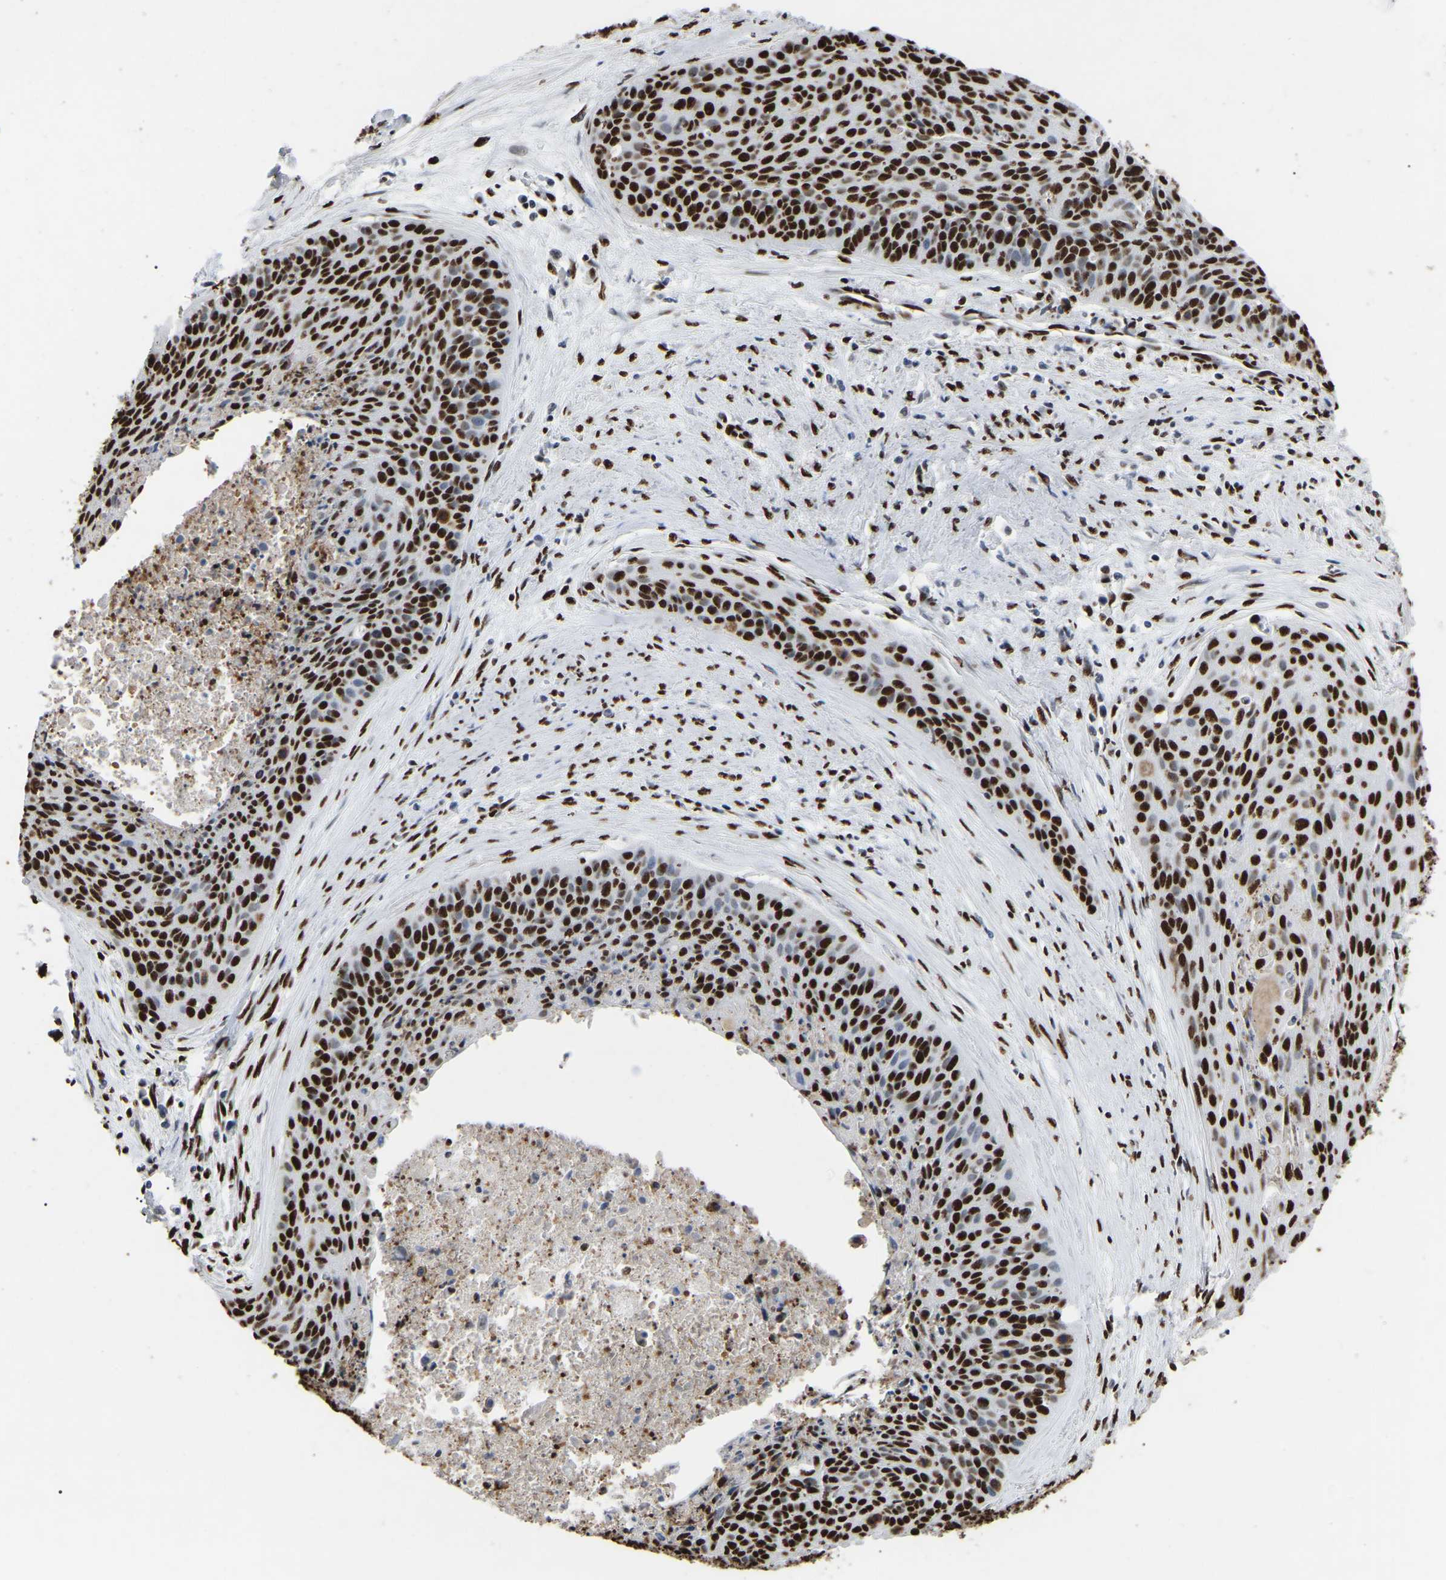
{"staining": {"intensity": "strong", "quantity": ">75%", "location": "nuclear"}, "tissue": "cervical cancer", "cell_type": "Tumor cells", "image_type": "cancer", "snomed": [{"axis": "morphology", "description": "Squamous cell carcinoma, NOS"}, {"axis": "topography", "description": "Cervix"}], "caption": "Cervical cancer stained for a protein demonstrates strong nuclear positivity in tumor cells.", "gene": "RBL2", "patient": {"sex": "female", "age": 55}}